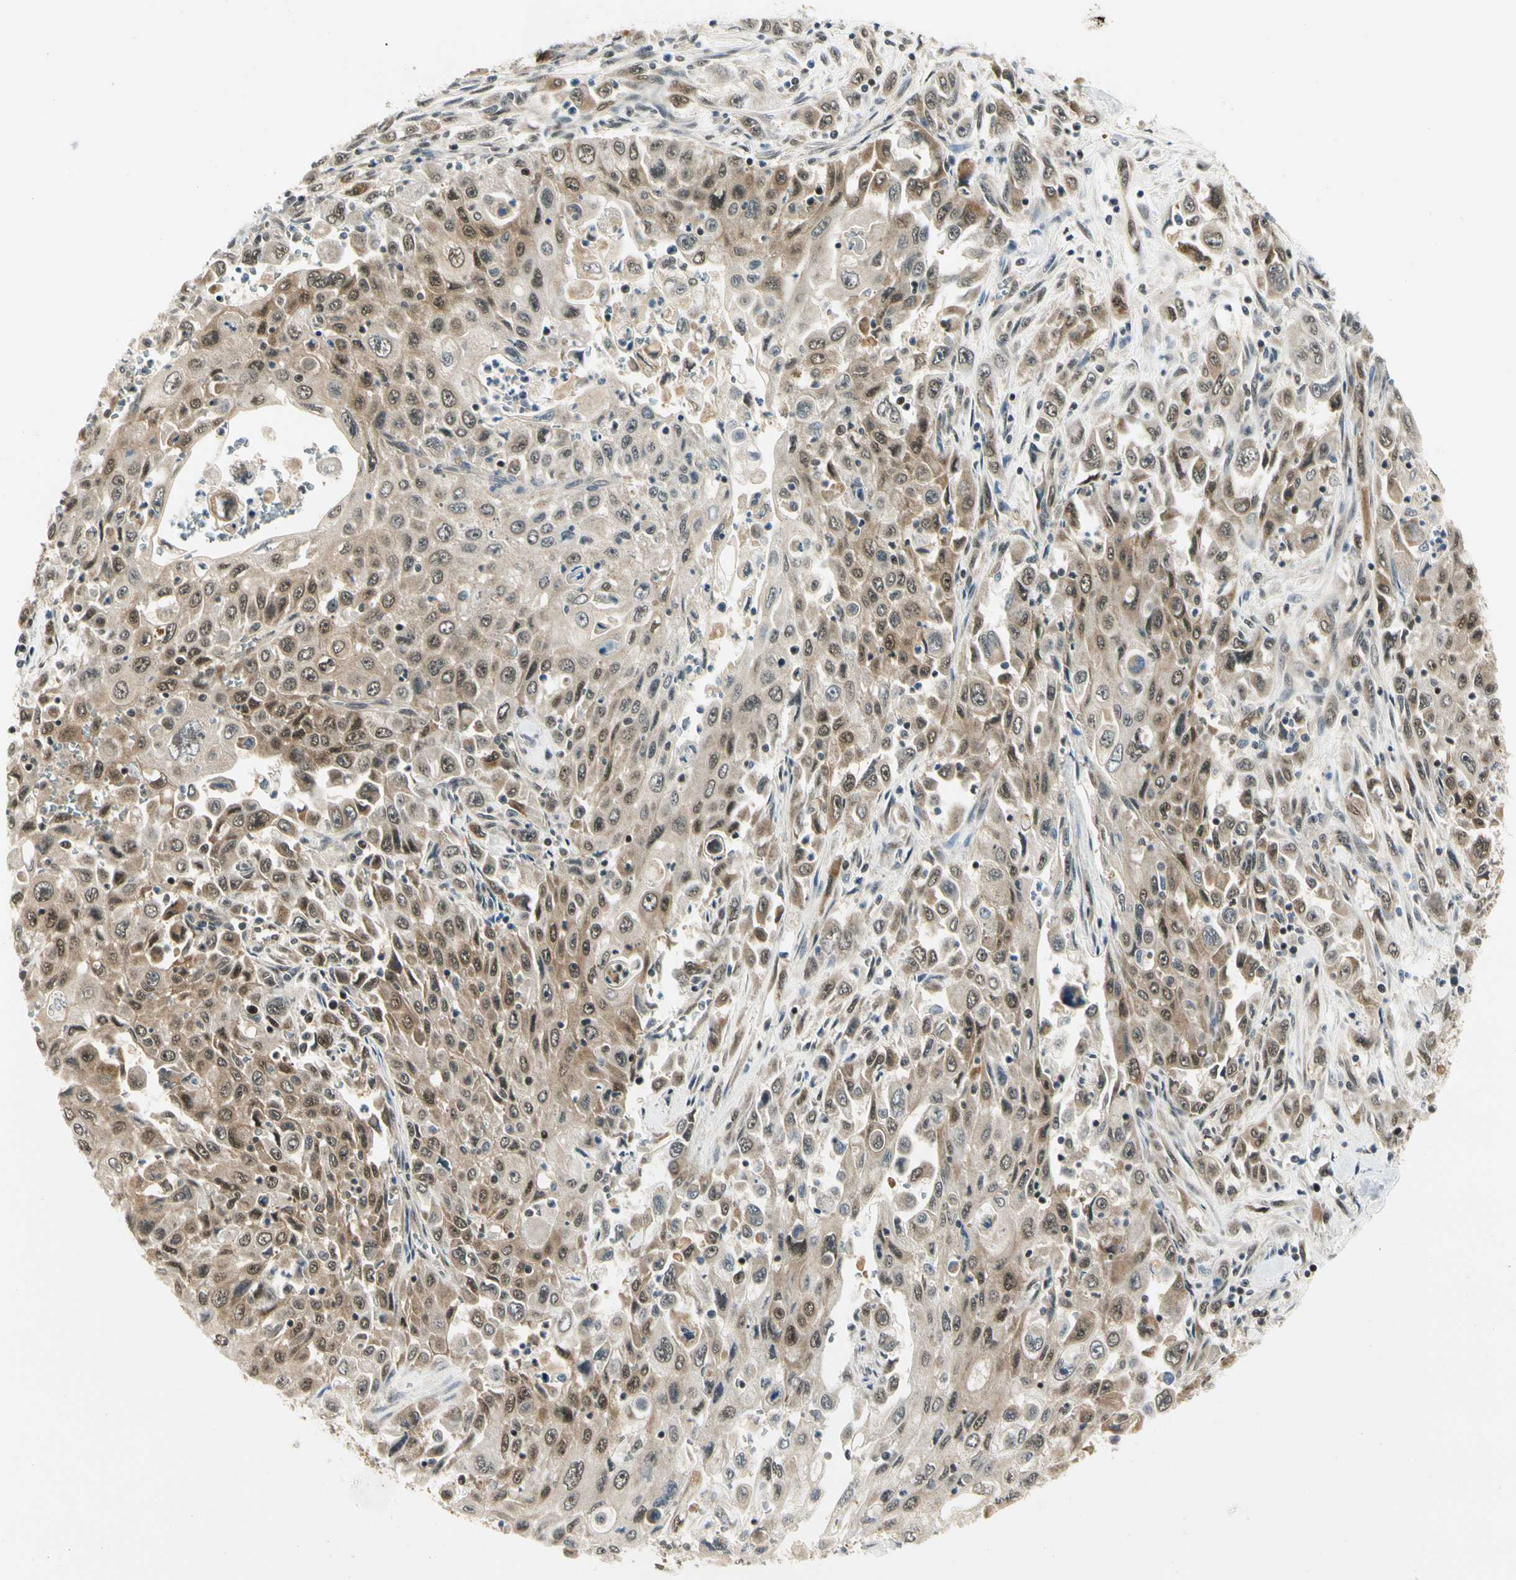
{"staining": {"intensity": "moderate", "quantity": ">75%", "location": "cytoplasmic/membranous,nuclear"}, "tissue": "pancreatic cancer", "cell_type": "Tumor cells", "image_type": "cancer", "snomed": [{"axis": "morphology", "description": "Adenocarcinoma, NOS"}, {"axis": "topography", "description": "Pancreas"}], "caption": "Pancreatic adenocarcinoma stained for a protein (brown) exhibits moderate cytoplasmic/membranous and nuclear positive positivity in approximately >75% of tumor cells.", "gene": "PDK2", "patient": {"sex": "male", "age": 70}}